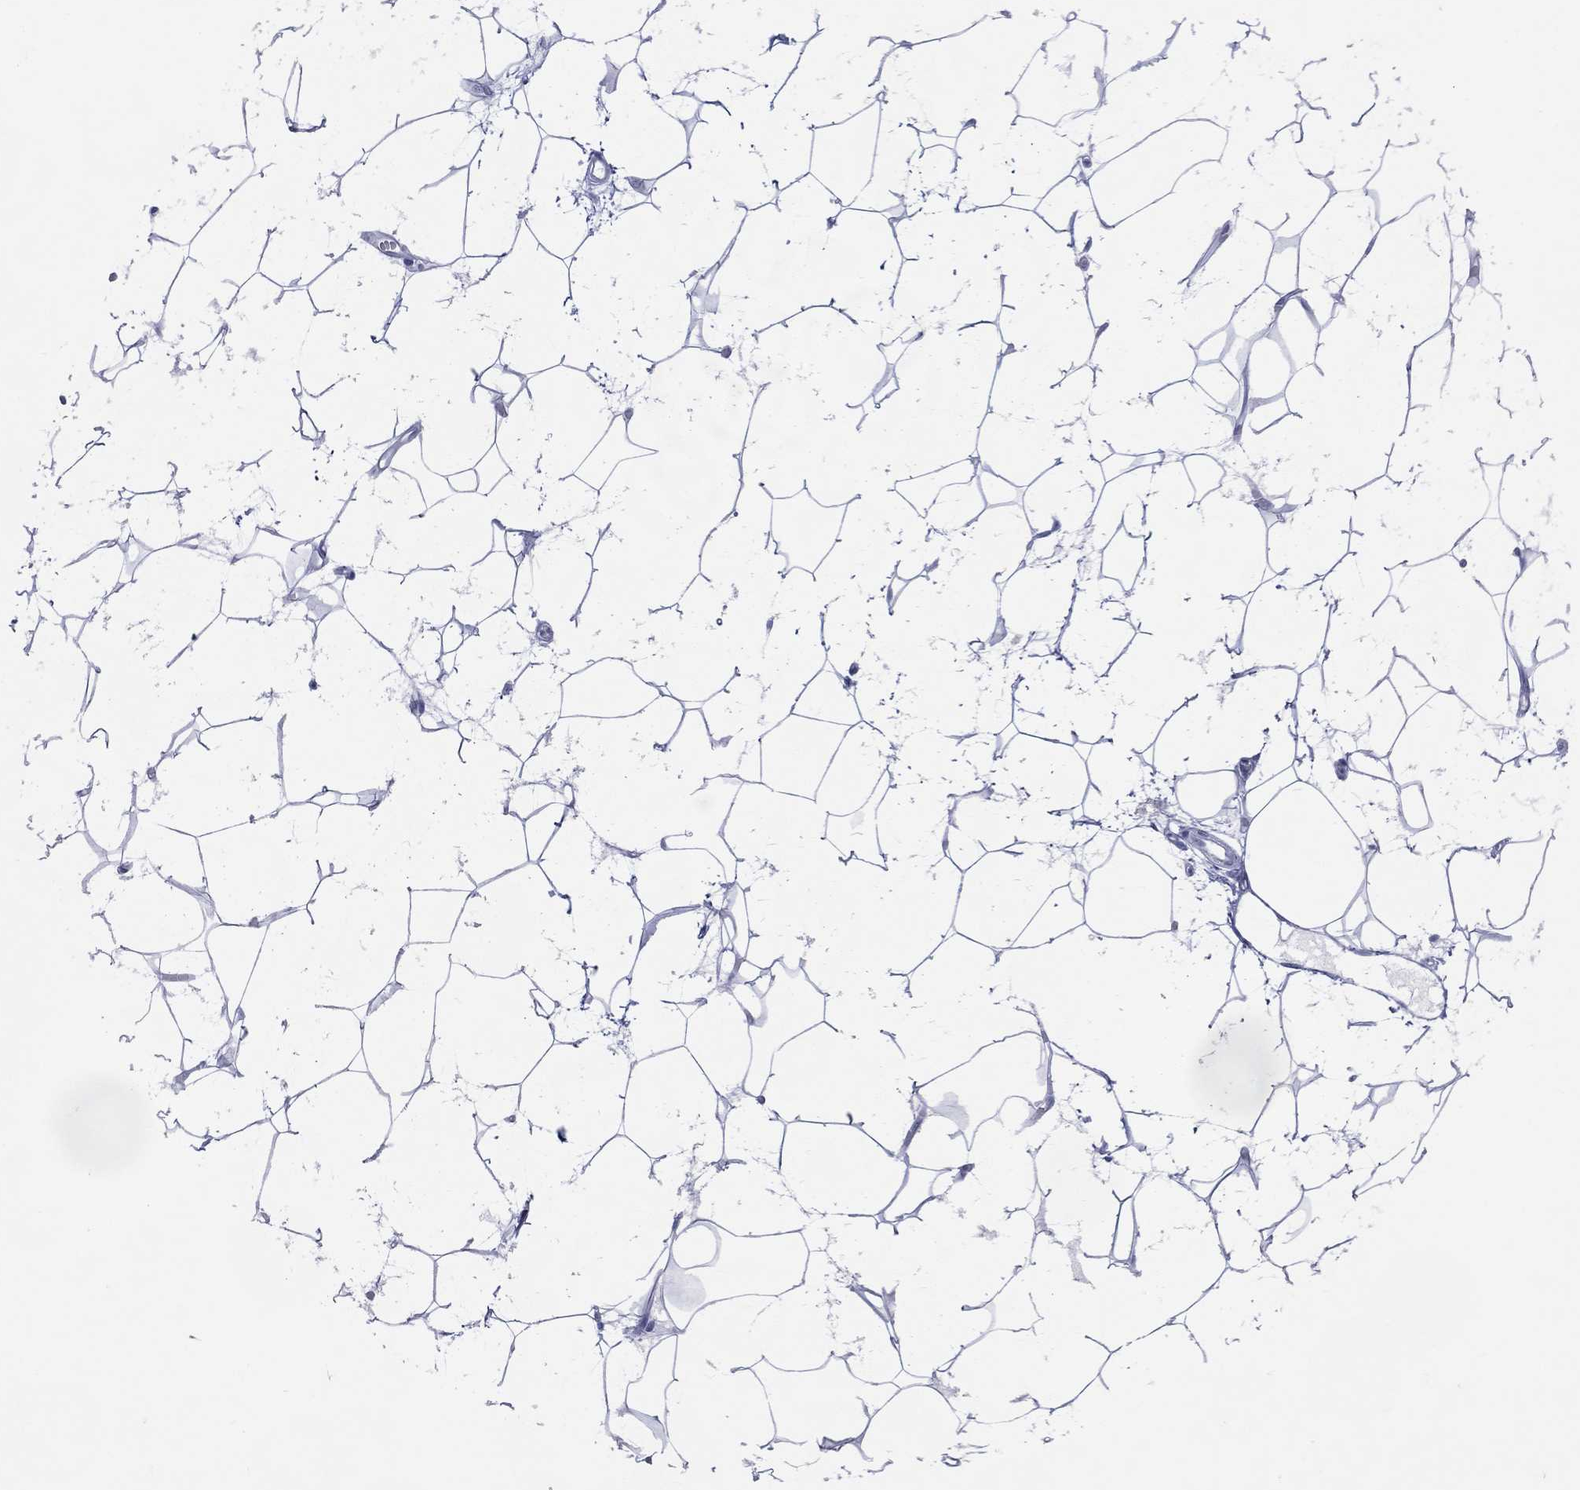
{"staining": {"intensity": "negative", "quantity": "none", "location": "none"}, "tissue": "adipose tissue", "cell_type": "Adipocytes", "image_type": "normal", "snomed": [{"axis": "morphology", "description": "Normal tissue, NOS"}, {"axis": "topography", "description": "Breast"}], "caption": "The photomicrograph exhibits no staining of adipocytes in normal adipose tissue. Brightfield microscopy of immunohistochemistry stained with DAB (brown) and hematoxylin (blue), captured at high magnification.", "gene": "CFAP58", "patient": {"sex": "female", "age": 49}}